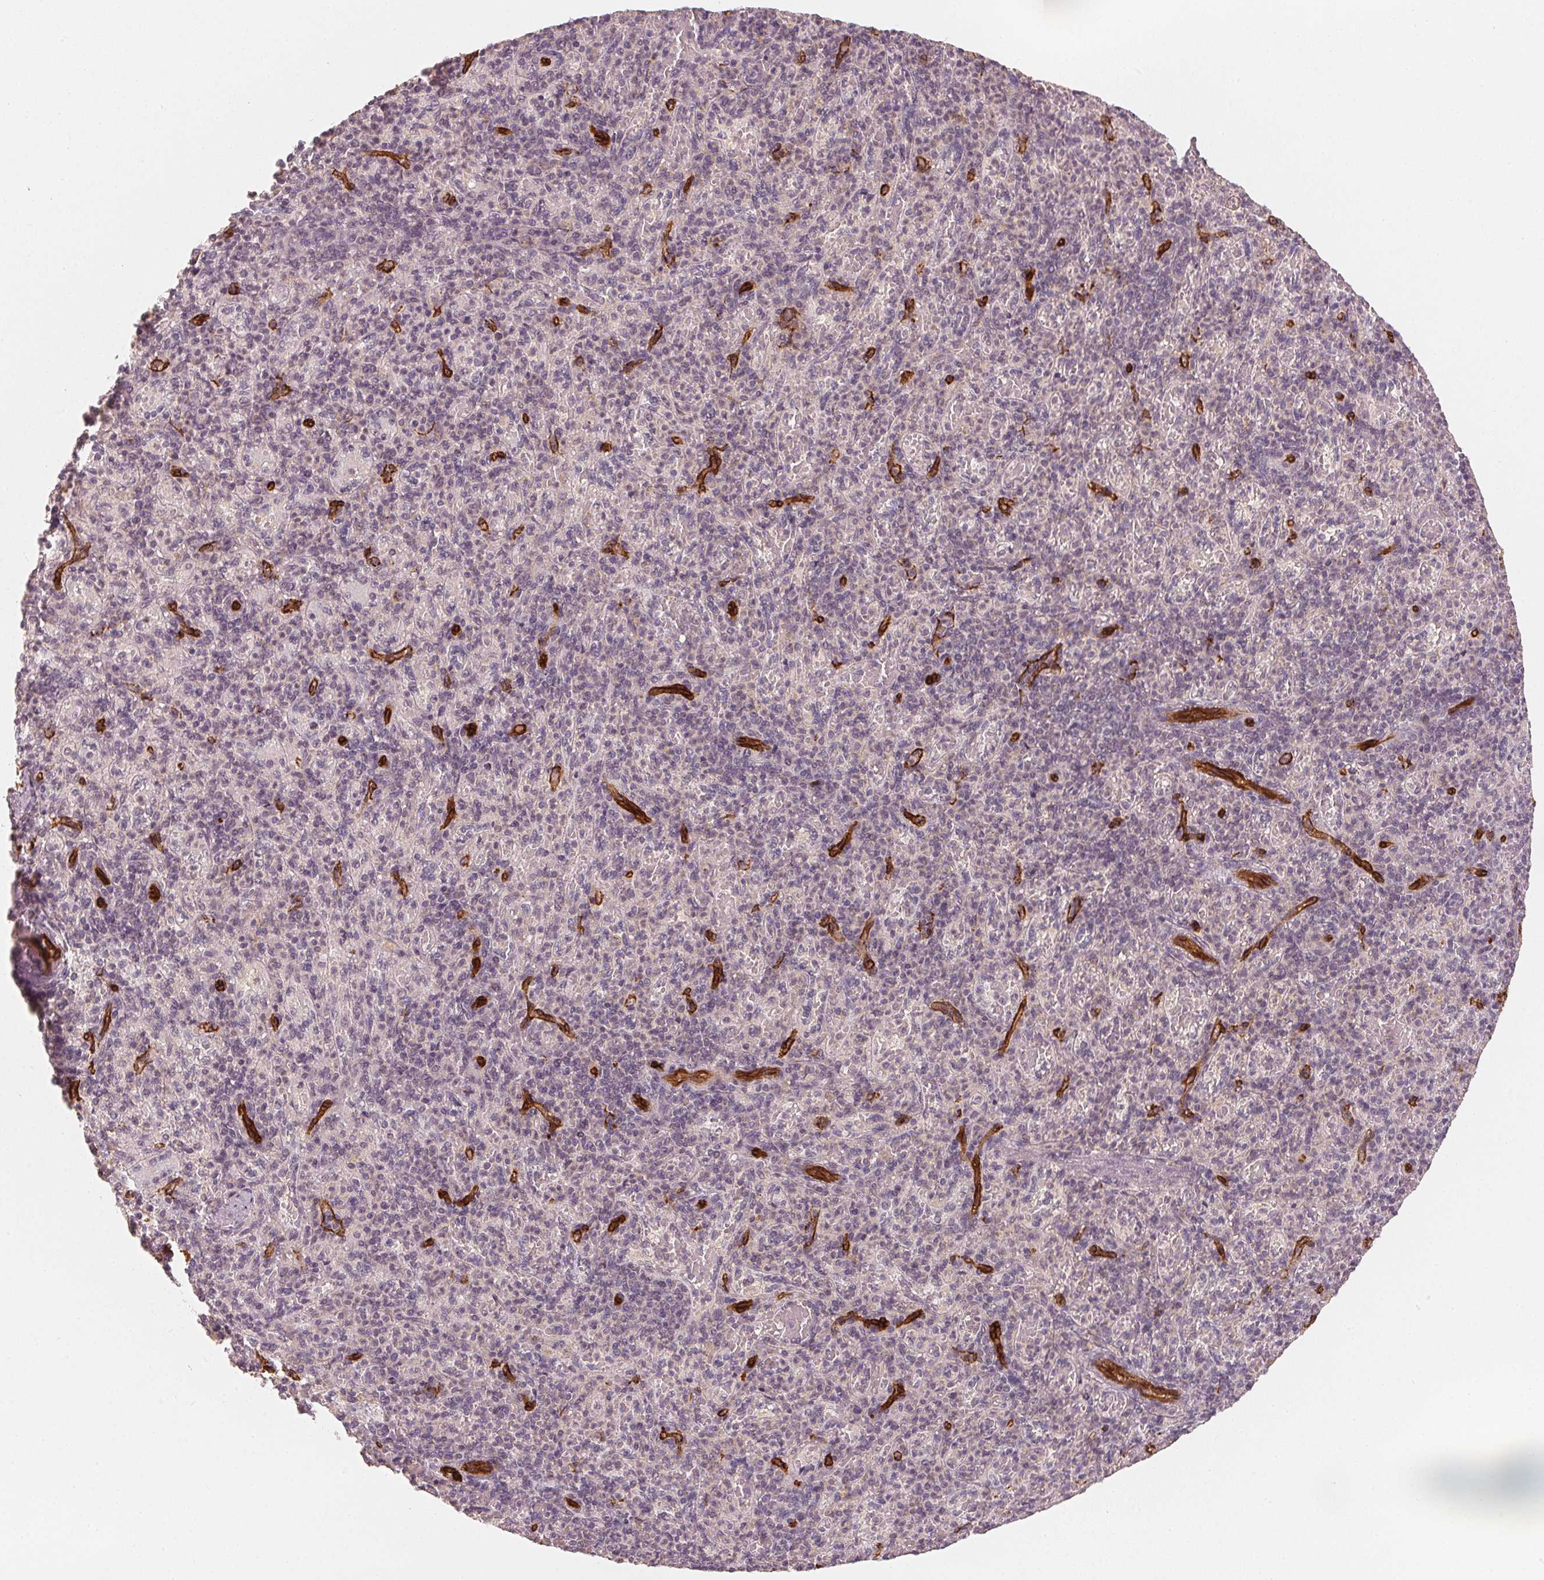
{"staining": {"intensity": "negative", "quantity": "none", "location": "none"}, "tissue": "spleen", "cell_type": "Cells in red pulp", "image_type": "normal", "snomed": [{"axis": "morphology", "description": "Normal tissue, NOS"}, {"axis": "topography", "description": "Spleen"}], "caption": "Immunohistochemistry of unremarkable human spleen shows no staining in cells in red pulp. (DAB (3,3'-diaminobenzidine) immunohistochemistry (IHC) with hematoxylin counter stain).", "gene": "CIB1", "patient": {"sex": "female", "age": 74}}